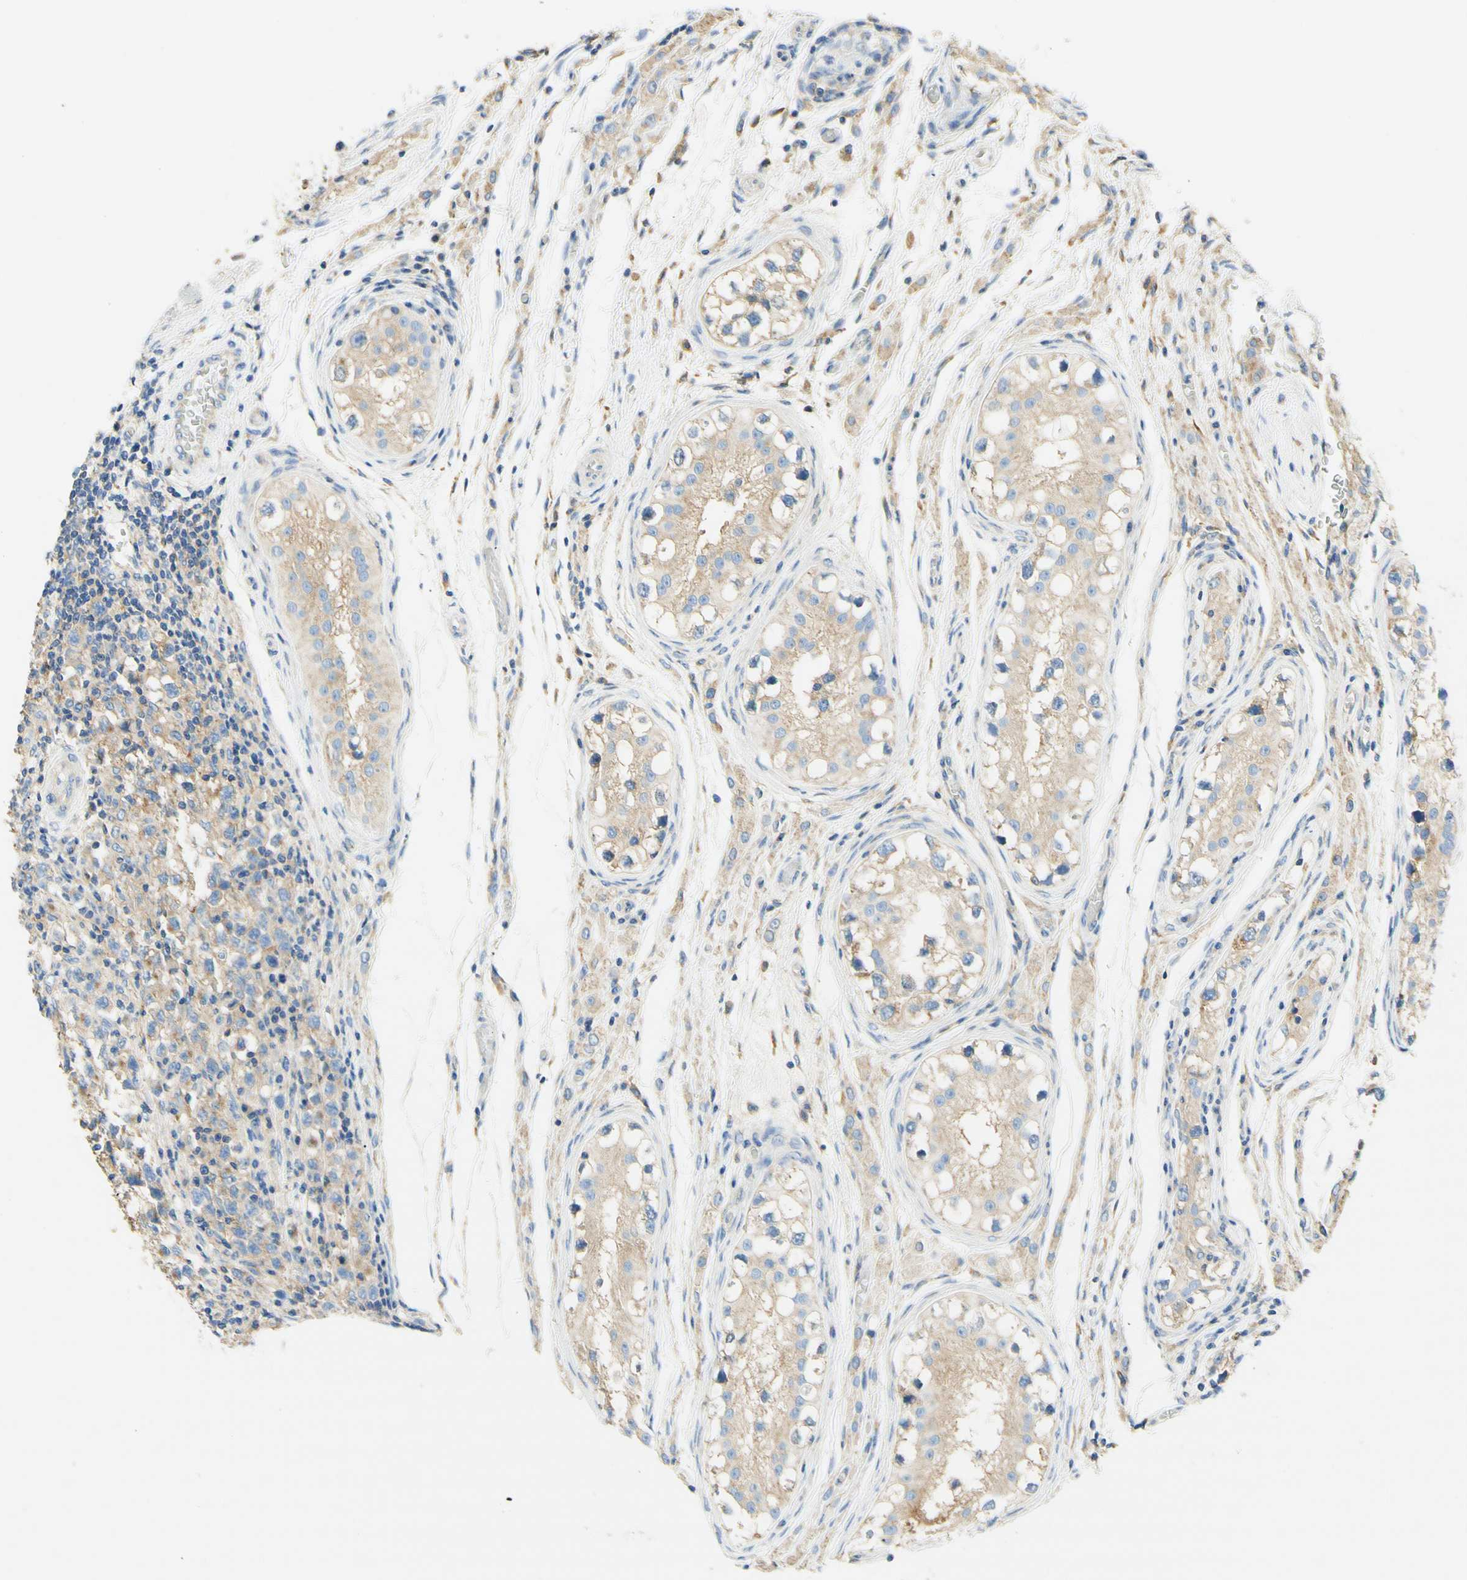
{"staining": {"intensity": "weak", "quantity": ">75%", "location": "cytoplasmic/membranous"}, "tissue": "testis cancer", "cell_type": "Tumor cells", "image_type": "cancer", "snomed": [{"axis": "morphology", "description": "Carcinoma, Embryonal, NOS"}, {"axis": "topography", "description": "Testis"}], "caption": "Brown immunohistochemical staining in testis cancer (embryonal carcinoma) displays weak cytoplasmic/membranous positivity in approximately >75% of tumor cells.", "gene": "CLTC", "patient": {"sex": "male", "age": 21}}